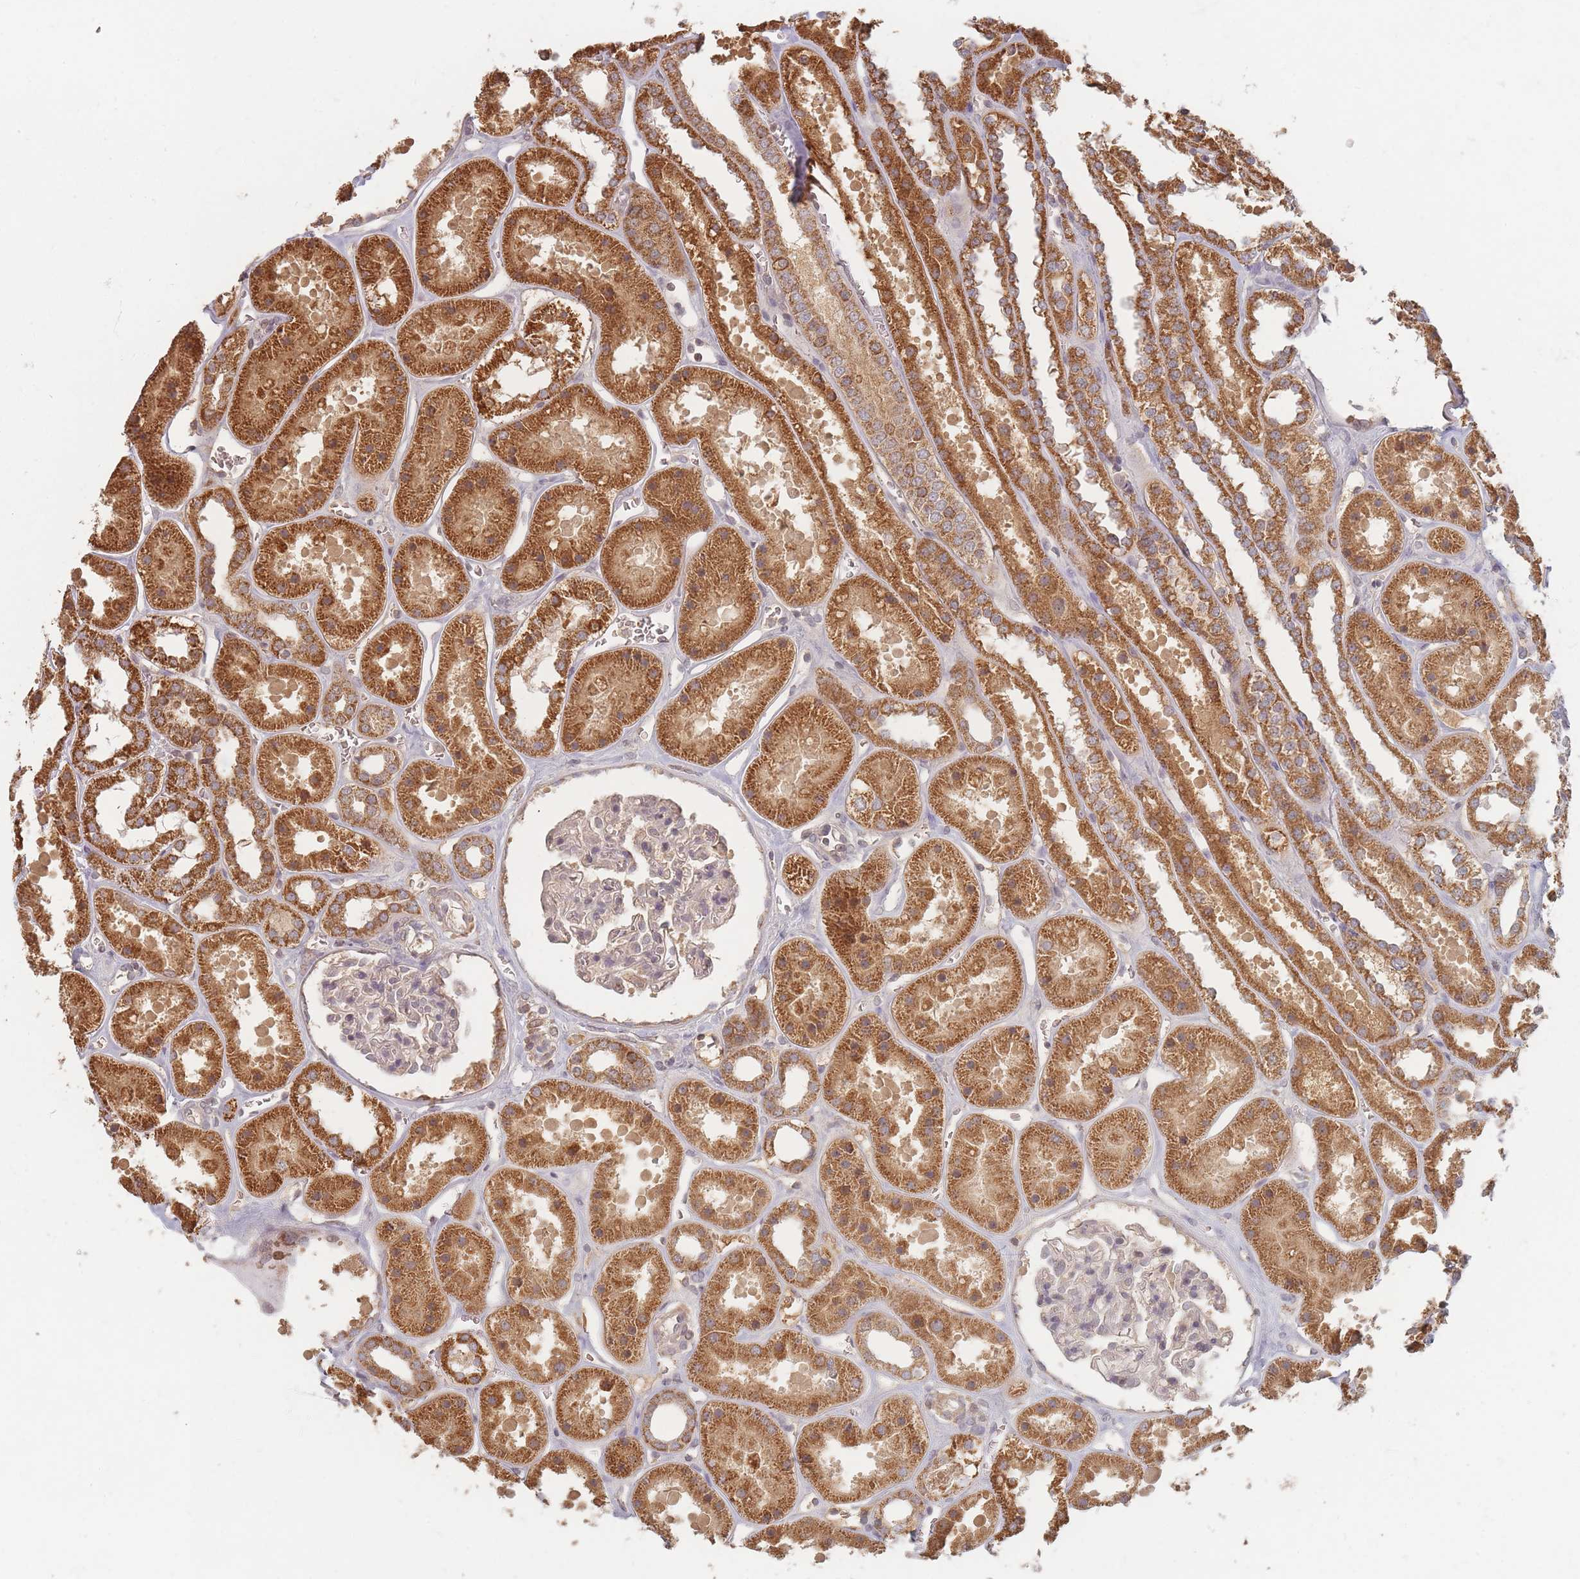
{"staining": {"intensity": "weak", "quantity": "<25%", "location": "cytoplasmic/membranous"}, "tissue": "kidney", "cell_type": "Cells in glomeruli", "image_type": "normal", "snomed": [{"axis": "morphology", "description": "Normal tissue, NOS"}, {"axis": "topography", "description": "Kidney"}], "caption": "Immunohistochemistry of normal kidney demonstrates no positivity in cells in glomeruli. (DAB (3,3'-diaminobenzidine) immunohistochemistry (IHC) visualized using brightfield microscopy, high magnification).", "gene": "OR2M4", "patient": {"sex": "female", "age": 41}}